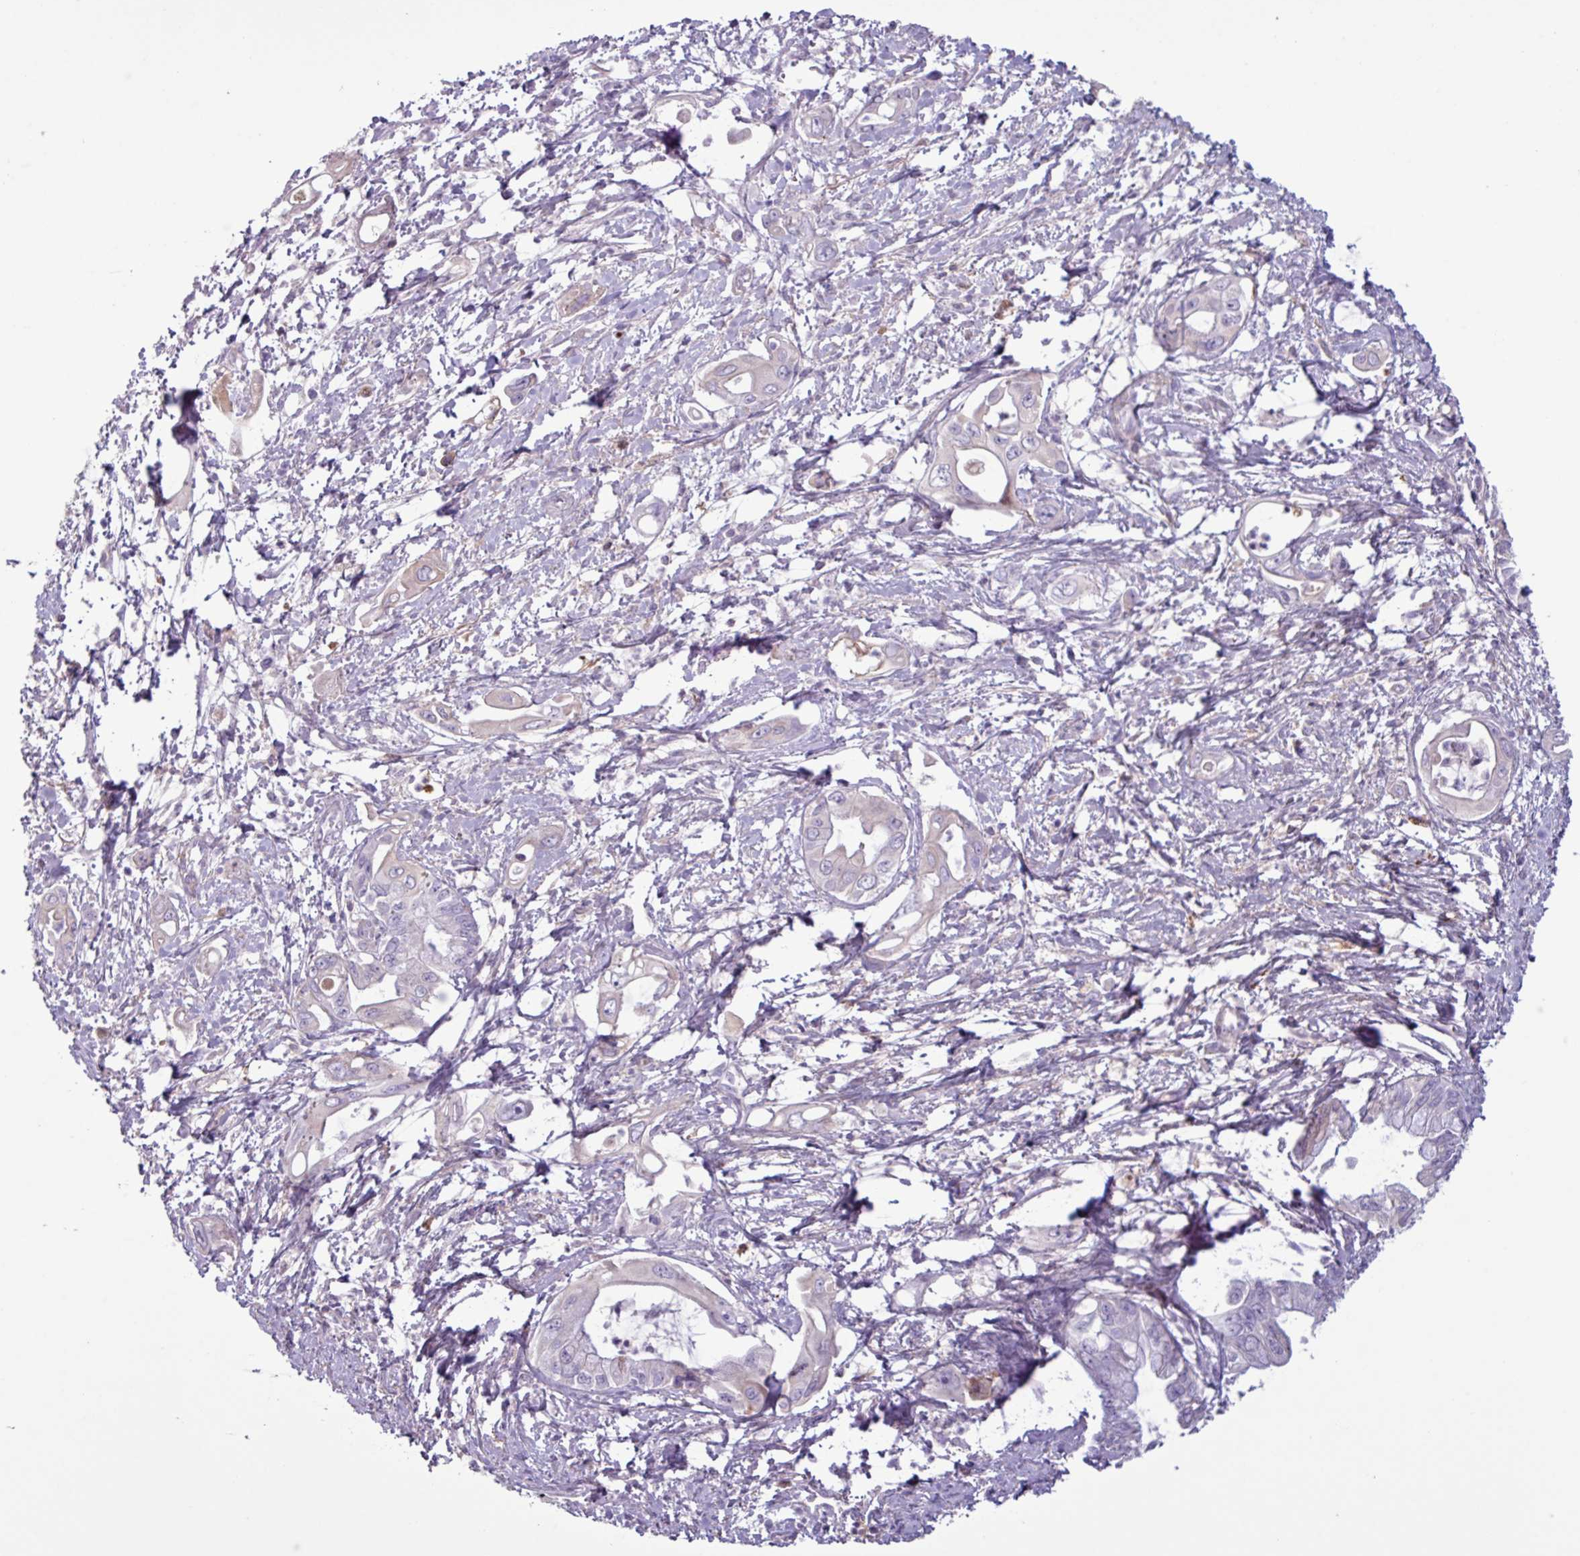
{"staining": {"intensity": "negative", "quantity": "none", "location": "none"}, "tissue": "pancreatic cancer", "cell_type": "Tumor cells", "image_type": "cancer", "snomed": [{"axis": "morphology", "description": "Adenocarcinoma, NOS"}, {"axis": "topography", "description": "Pancreas"}], "caption": "Tumor cells are negative for brown protein staining in adenocarcinoma (pancreatic). (DAB (3,3'-diaminobenzidine) IHC with hematoxylin counter stain).", "gene": "C4B", "patient": {"sex": "male", "age": 61}}